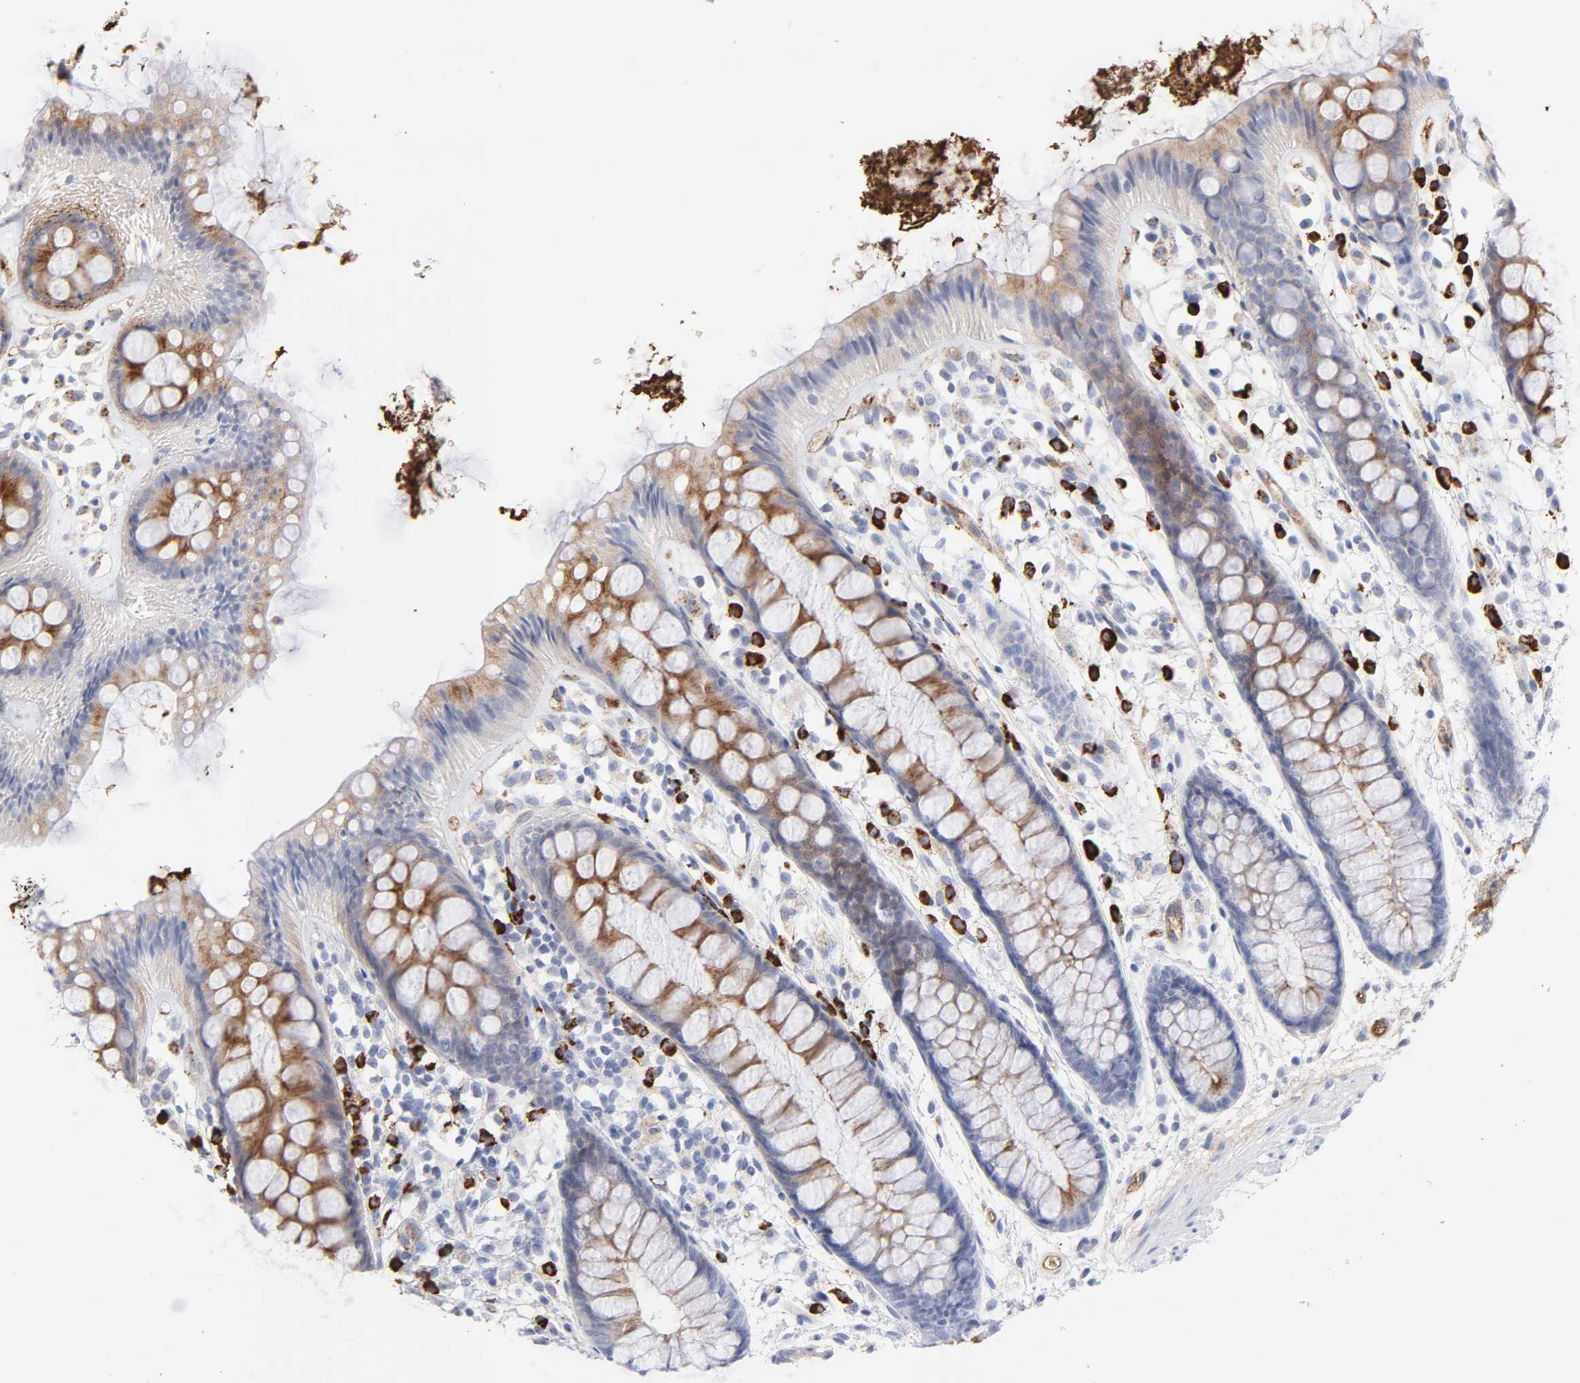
{"staining": {"intensity": "negative", "quantity": "none", "location": "none"}, "tissue": "rectum", "cell_type": "Glandular cells", "image_type": "normal", "snomed": [{"axis": "morphology", "description": "Normal tissue, NOS"}, {"axis": "topography", "description": "Rectum"}], "caption": "IHC micrograph of benign rectum: human rectum stained with DAB (3,3'-diaminobenzidine) reveals no significant protein staining in glandular cells.", "gene": "PLAT", "patient": {"sex": "female", "age": 66}}